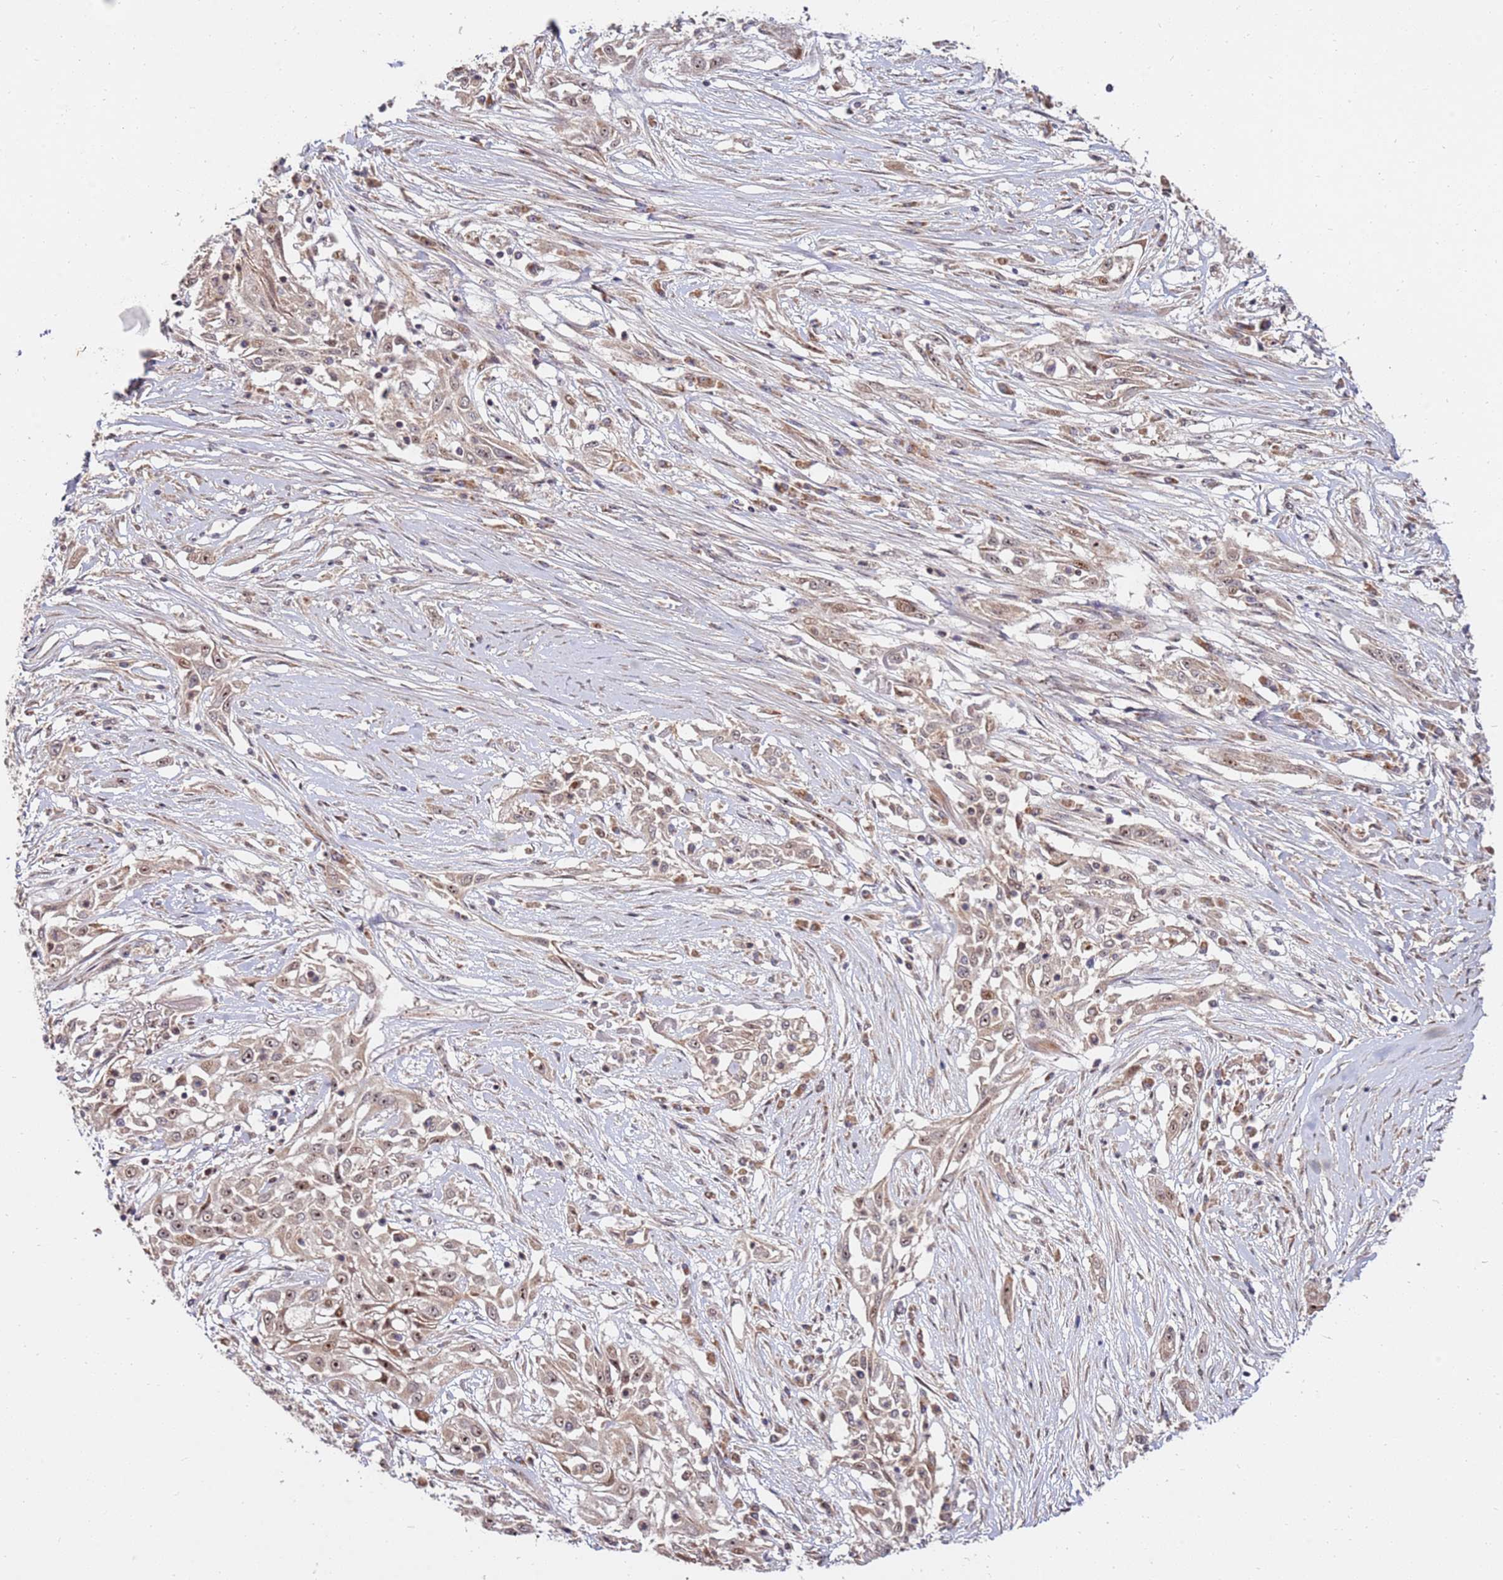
{"staining": {"intensity": "moderate", "quantity": "25%-75%", "location": "cytoplasmic/membranous,nuclear"}, "tissue": "skin cancer", "cell_type": "Tumor cells", "image_type": "cancer", "snomed": [{"axis": "morphology", "description": "Squamous cell carcinoma, NOS"}, {"axis": "morphology", "description": "Squamous cell carcinoma, metastatic, NOS"}, {"axis": "topography", "description": "Skin"}, {"axis": "topography", "description": "Lymph node"}], "caption": "Skin cancer tissue reveals moderate cytoplasmic/membranous and nuclear positivity in about 25%-75% of tumor cells, visualized by immunohistochemistry.", "gene": "KIF25", "patient": {"sex": "male", "age": 75}}